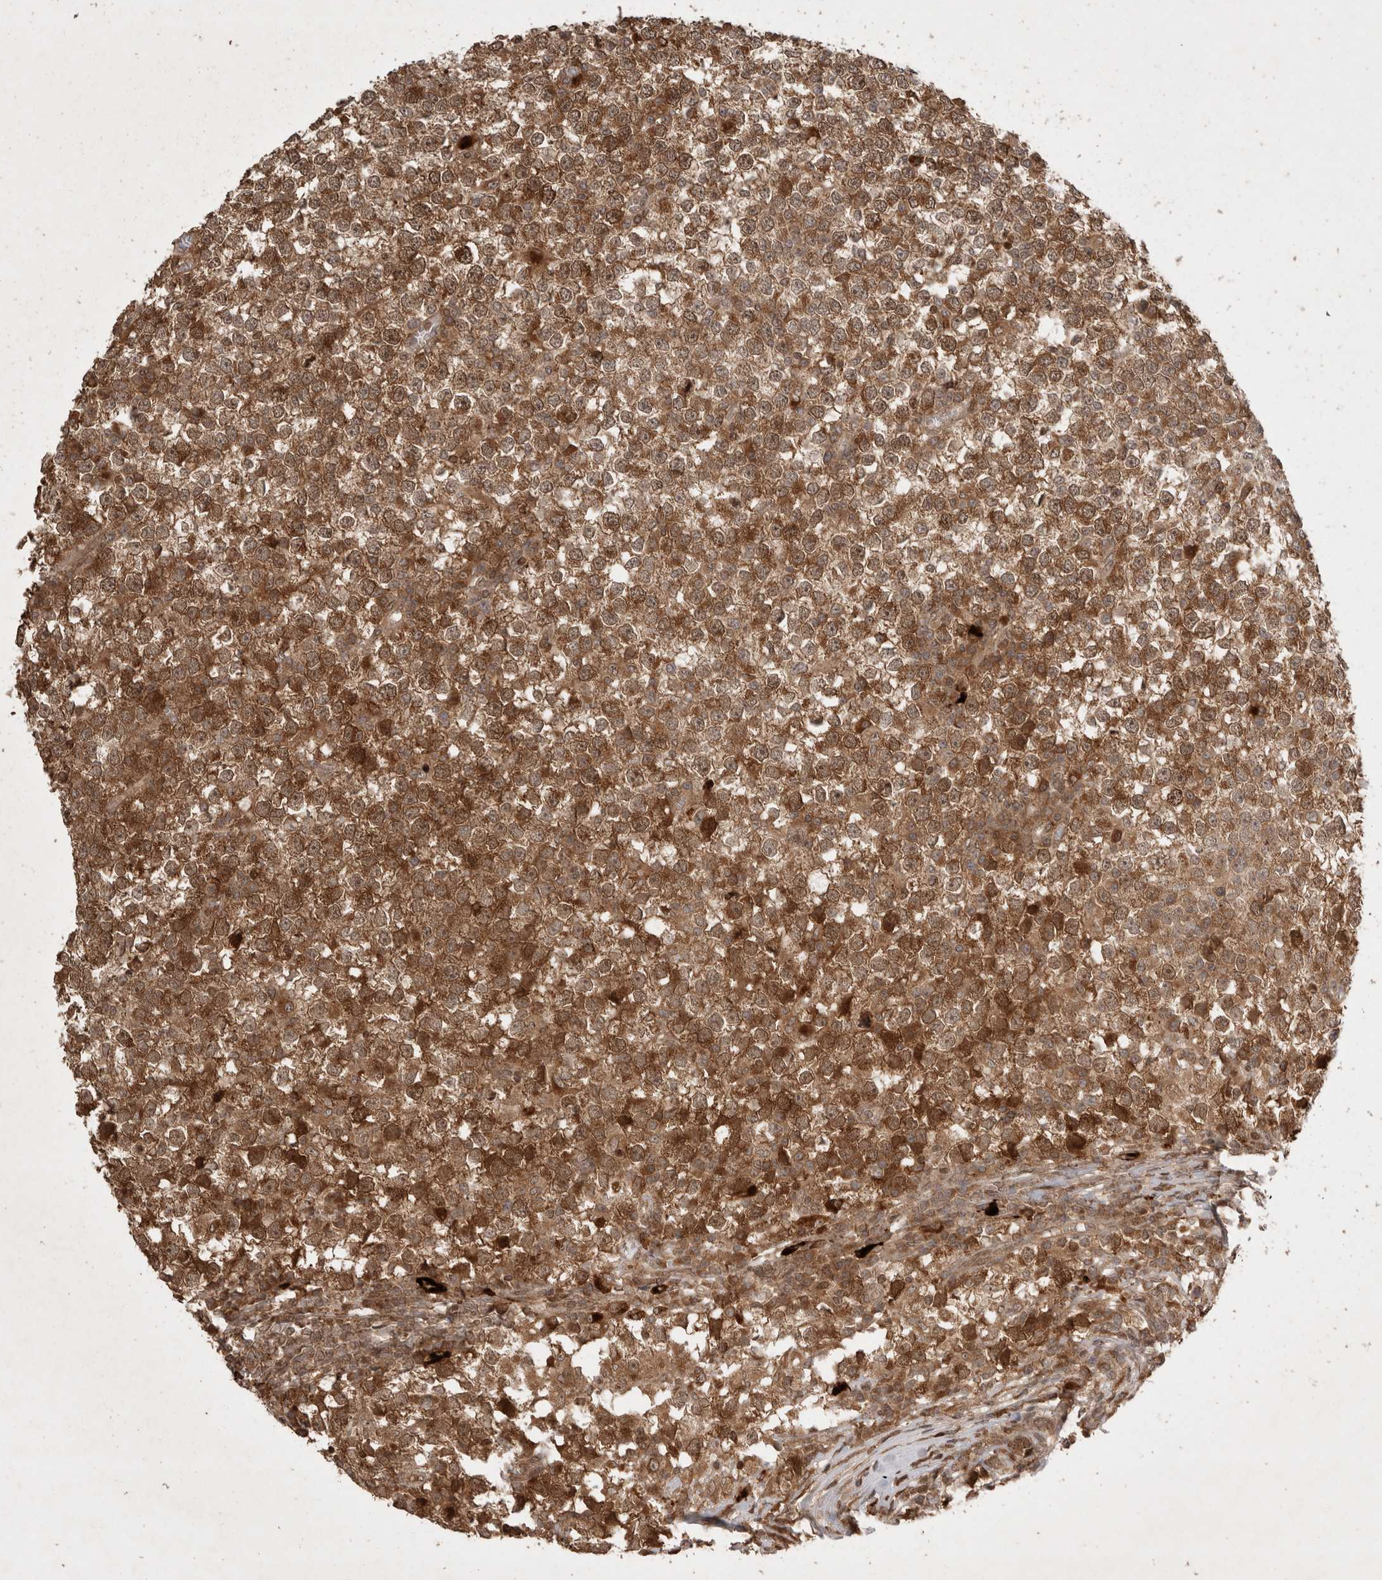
{"staining": {"intensity": "strong", "quantity": ">75%", "location": "cytoplasmic/membranous"}, "tissue": "testis cancer", "cell_type": "Tumor cells", "image_type": "cancer", "snomed": [{"axis": "morphology", "description": "Seminoma, NOS"}, {"axis": "topography", "description": "Testis"}], "caption": "Protein expression analysis of human testis cancer (seminoma) reveals strong cytoplasmic/membranous positivity in approximately >75% of tumor cells.", "gene": "FAM221A", "patient": {"sex": "male", "age": 65}}